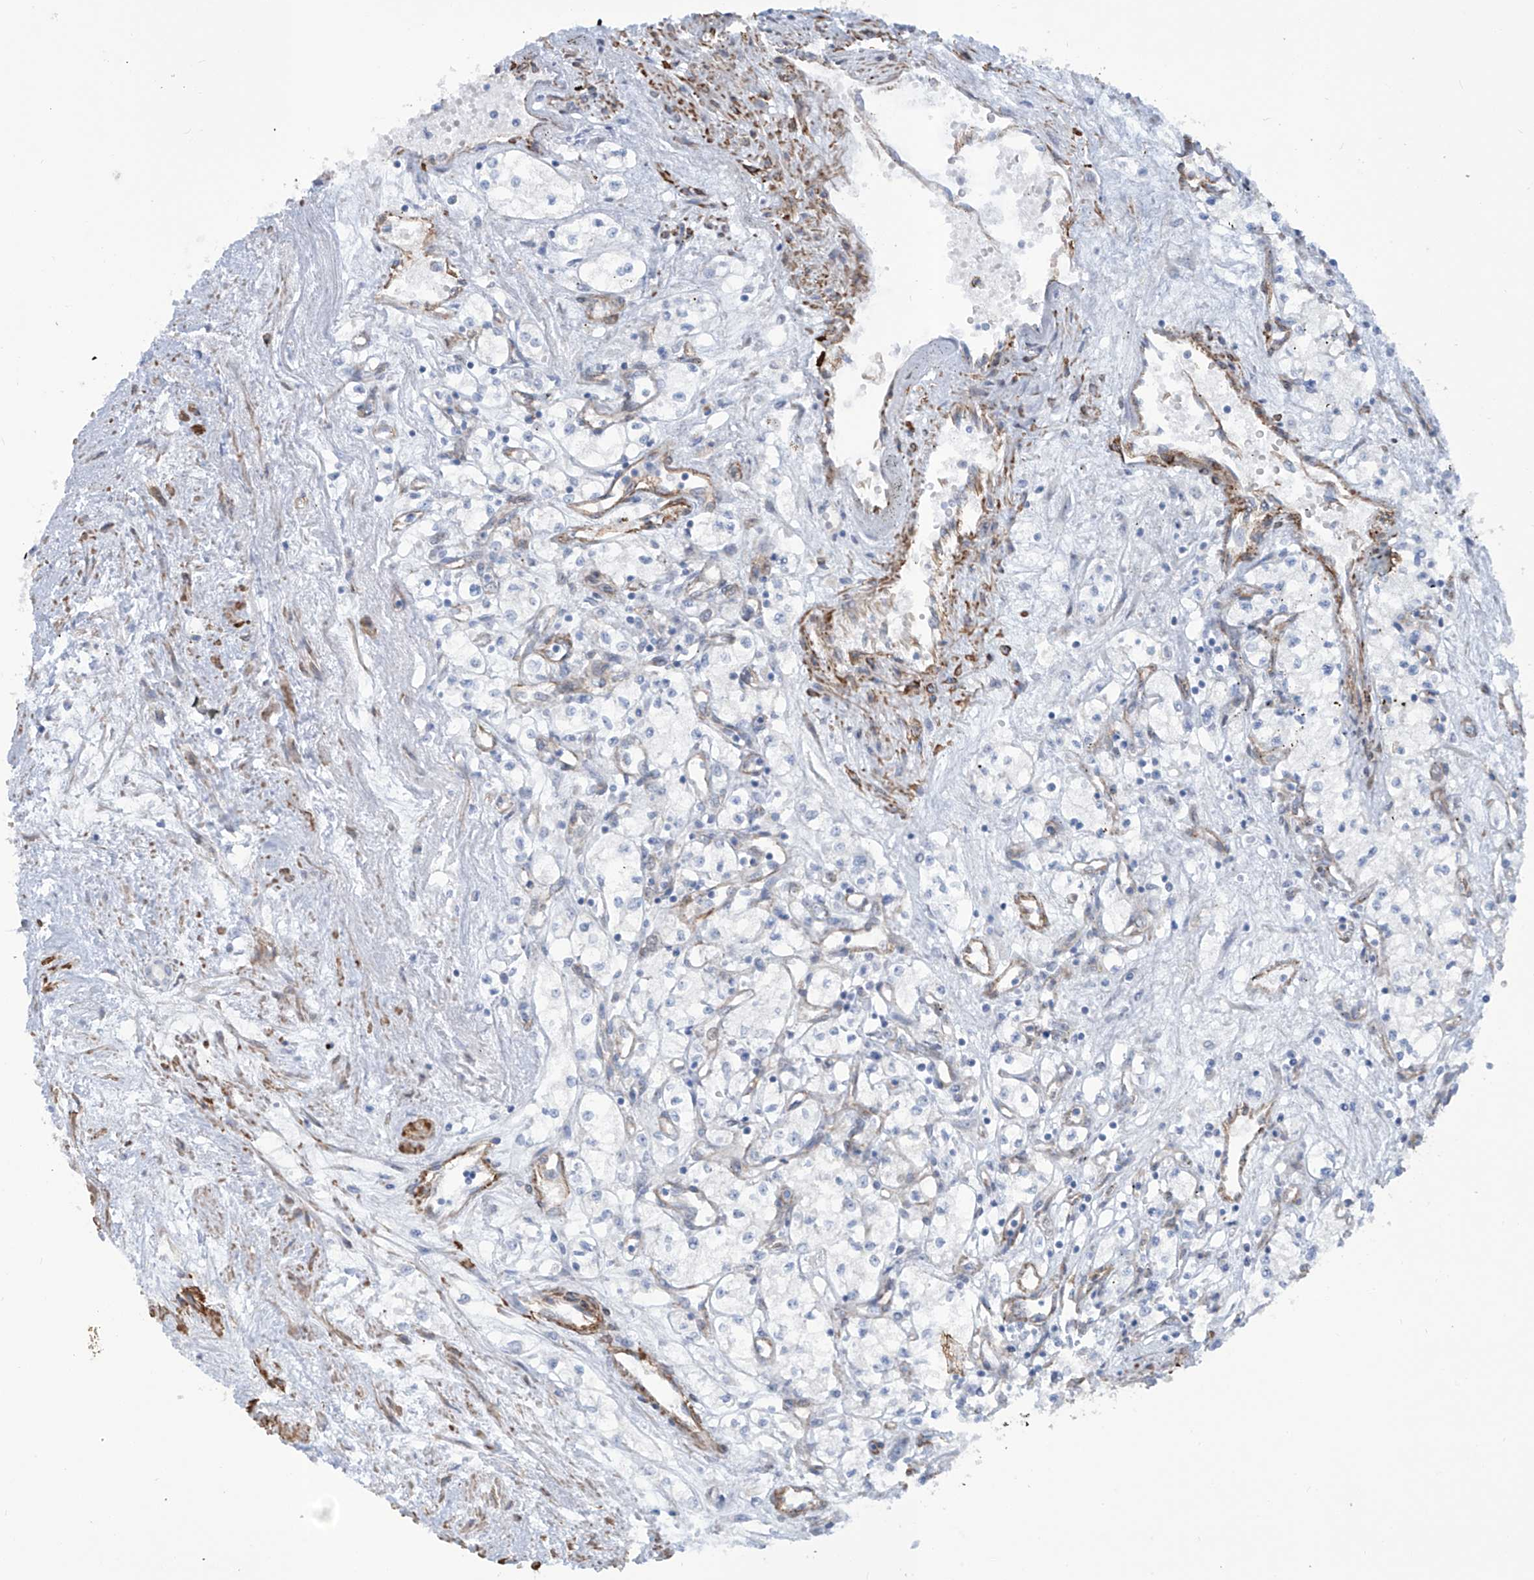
{"staining": {"intensity": "negative", "quantity": "none", "location": "none"}, "tissue": "renal cancer", "cell_type": "Tumor cells", "image_type": "cancer", "snomed": [{"axis": "morphology", "description": "Adenocarcinoma, NOS"}, {"axis": "topography", "description": "Kidney"}], "caption": "Tumor cells are negative for protein expression in human renal cancer.", "gene": "ZNF490", "patient": {"sex": "male", "age": 59}}